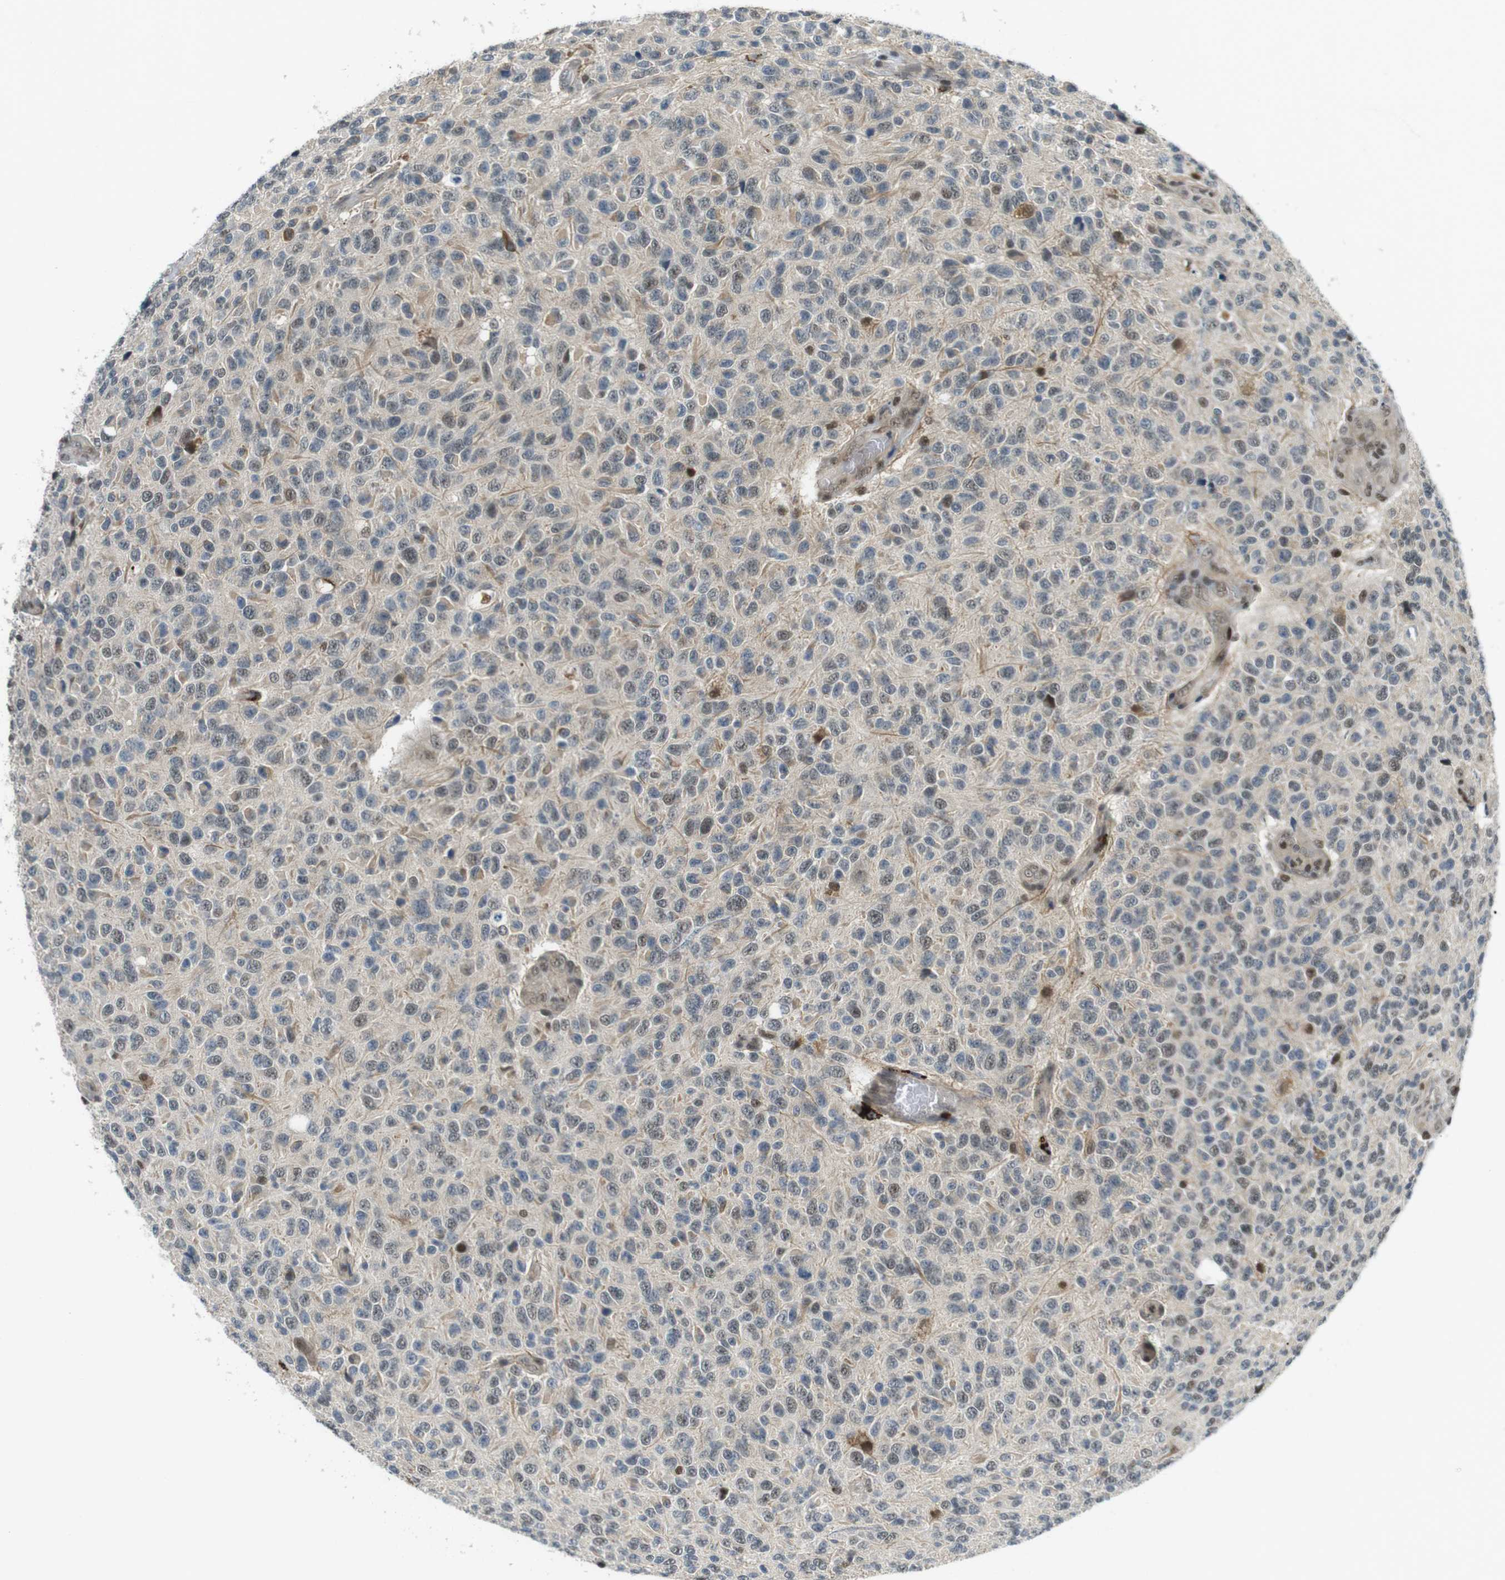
{"staining": {"intensity": "weak", "quantity": "<25%", "location": "nuclear"}, "tissue": "glioma", "cell_type": "Tumor cells", "image_type": "cancer", "snomed": [{"axis": "morphology", "description": "Glioma, malignant, High grade"}, {"axis": "topography", "description": "pancreas cauda"}], "caption": "An image of glioma stained for a protein displays no brown staining in tumor cells.", "gene": "MAPKAPK5", "patient": {"sex": "male", "age": 60}}